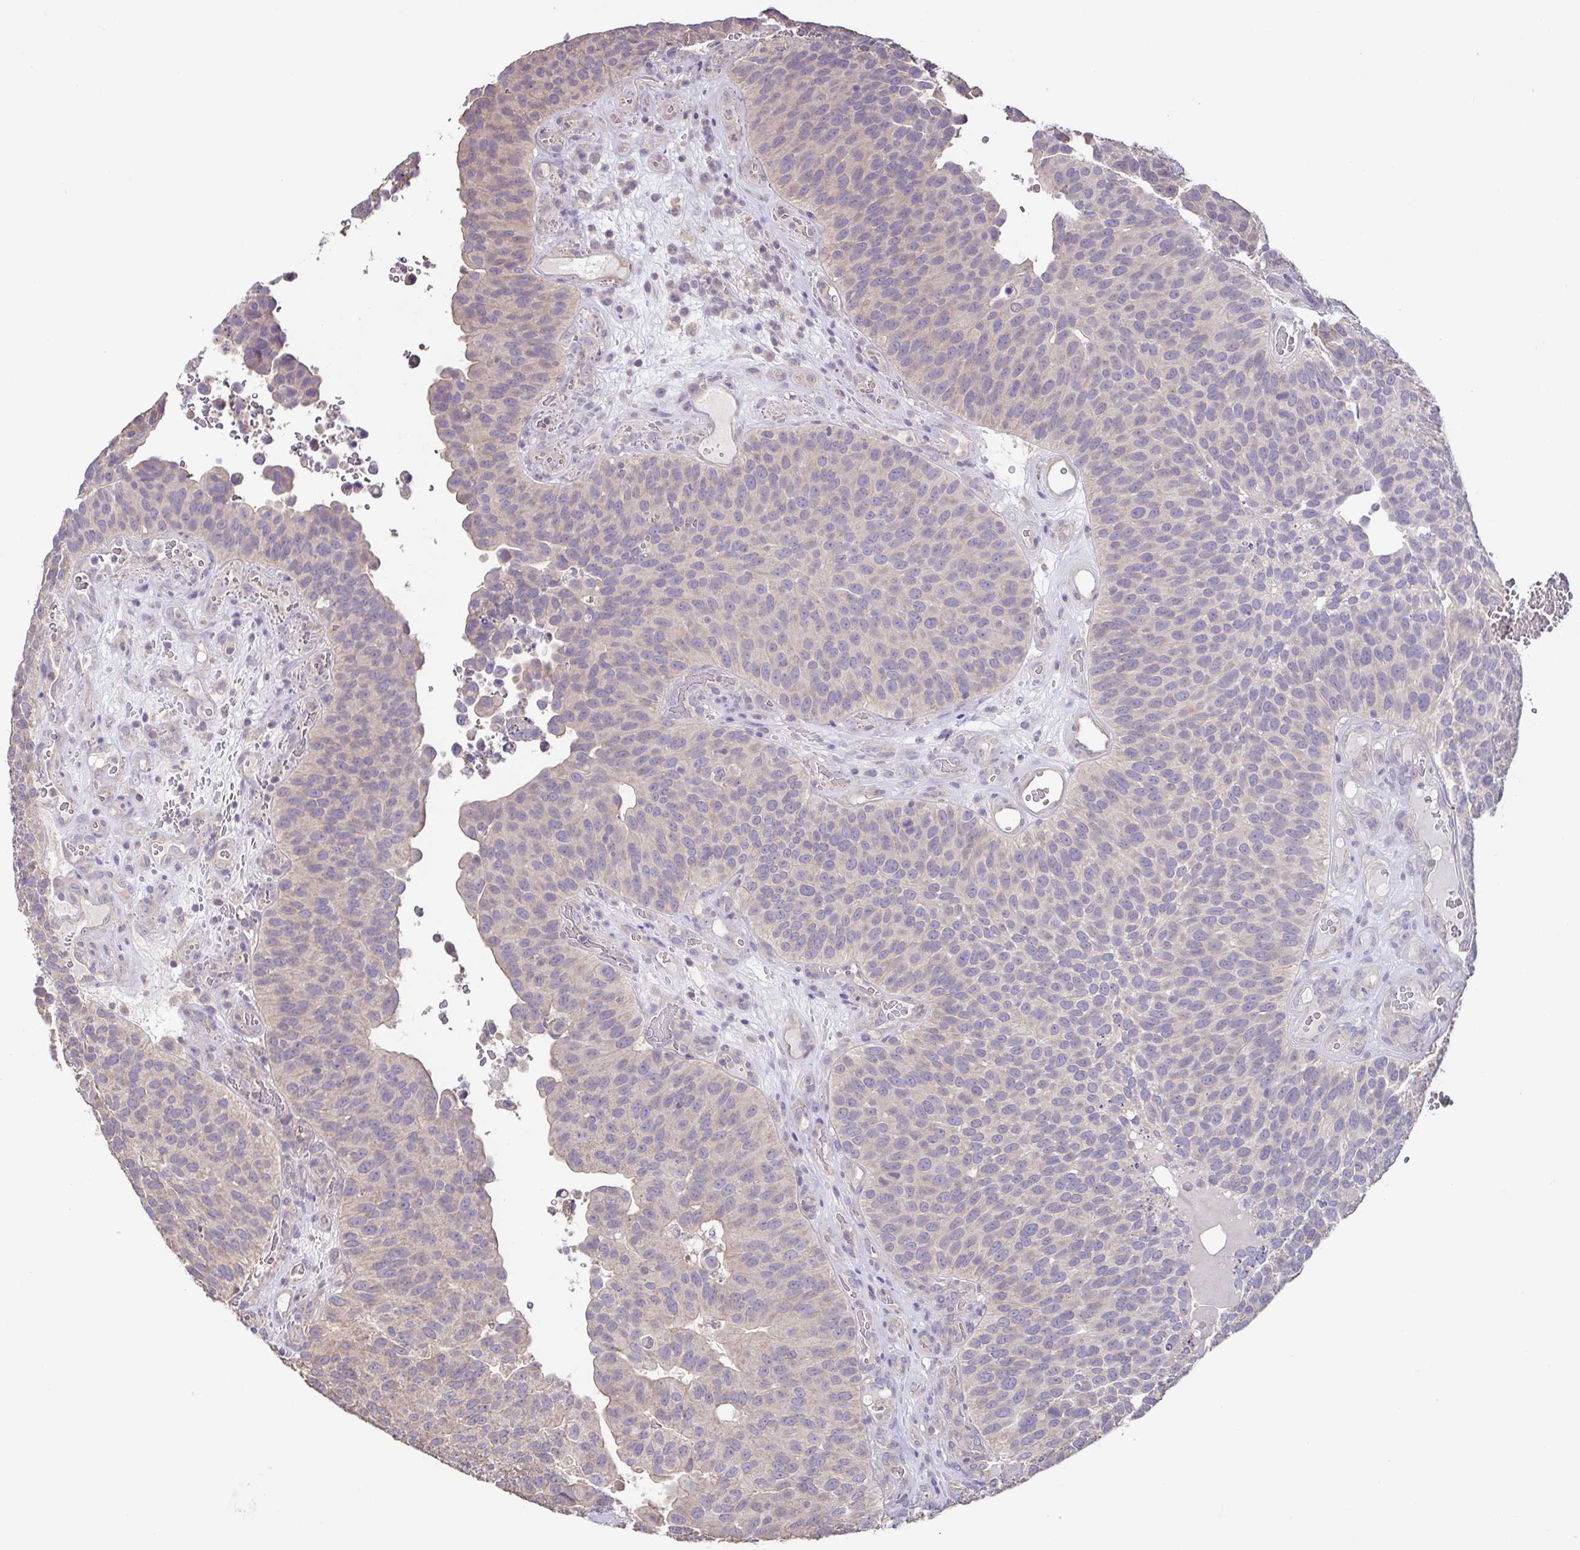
{"staining": {"intensity": "negative", "quantity": "none", "location": "none"}, "tissue": "urothelial cancer", "cell_type": "Tumor cells", "image_type": "cancer", "snomed": [{"axis": "morphology", "description": "Urothelial carcinoma, Low grade"}, {"axis": "topography", "description": "Urinary bladder"}], "caption": "Urothelial cancer was stained to show a protein in brown. There is no significant staining in tumor cells.", "gene": "ACTRT2", "patient": {"sex": "male", "age": 76}}